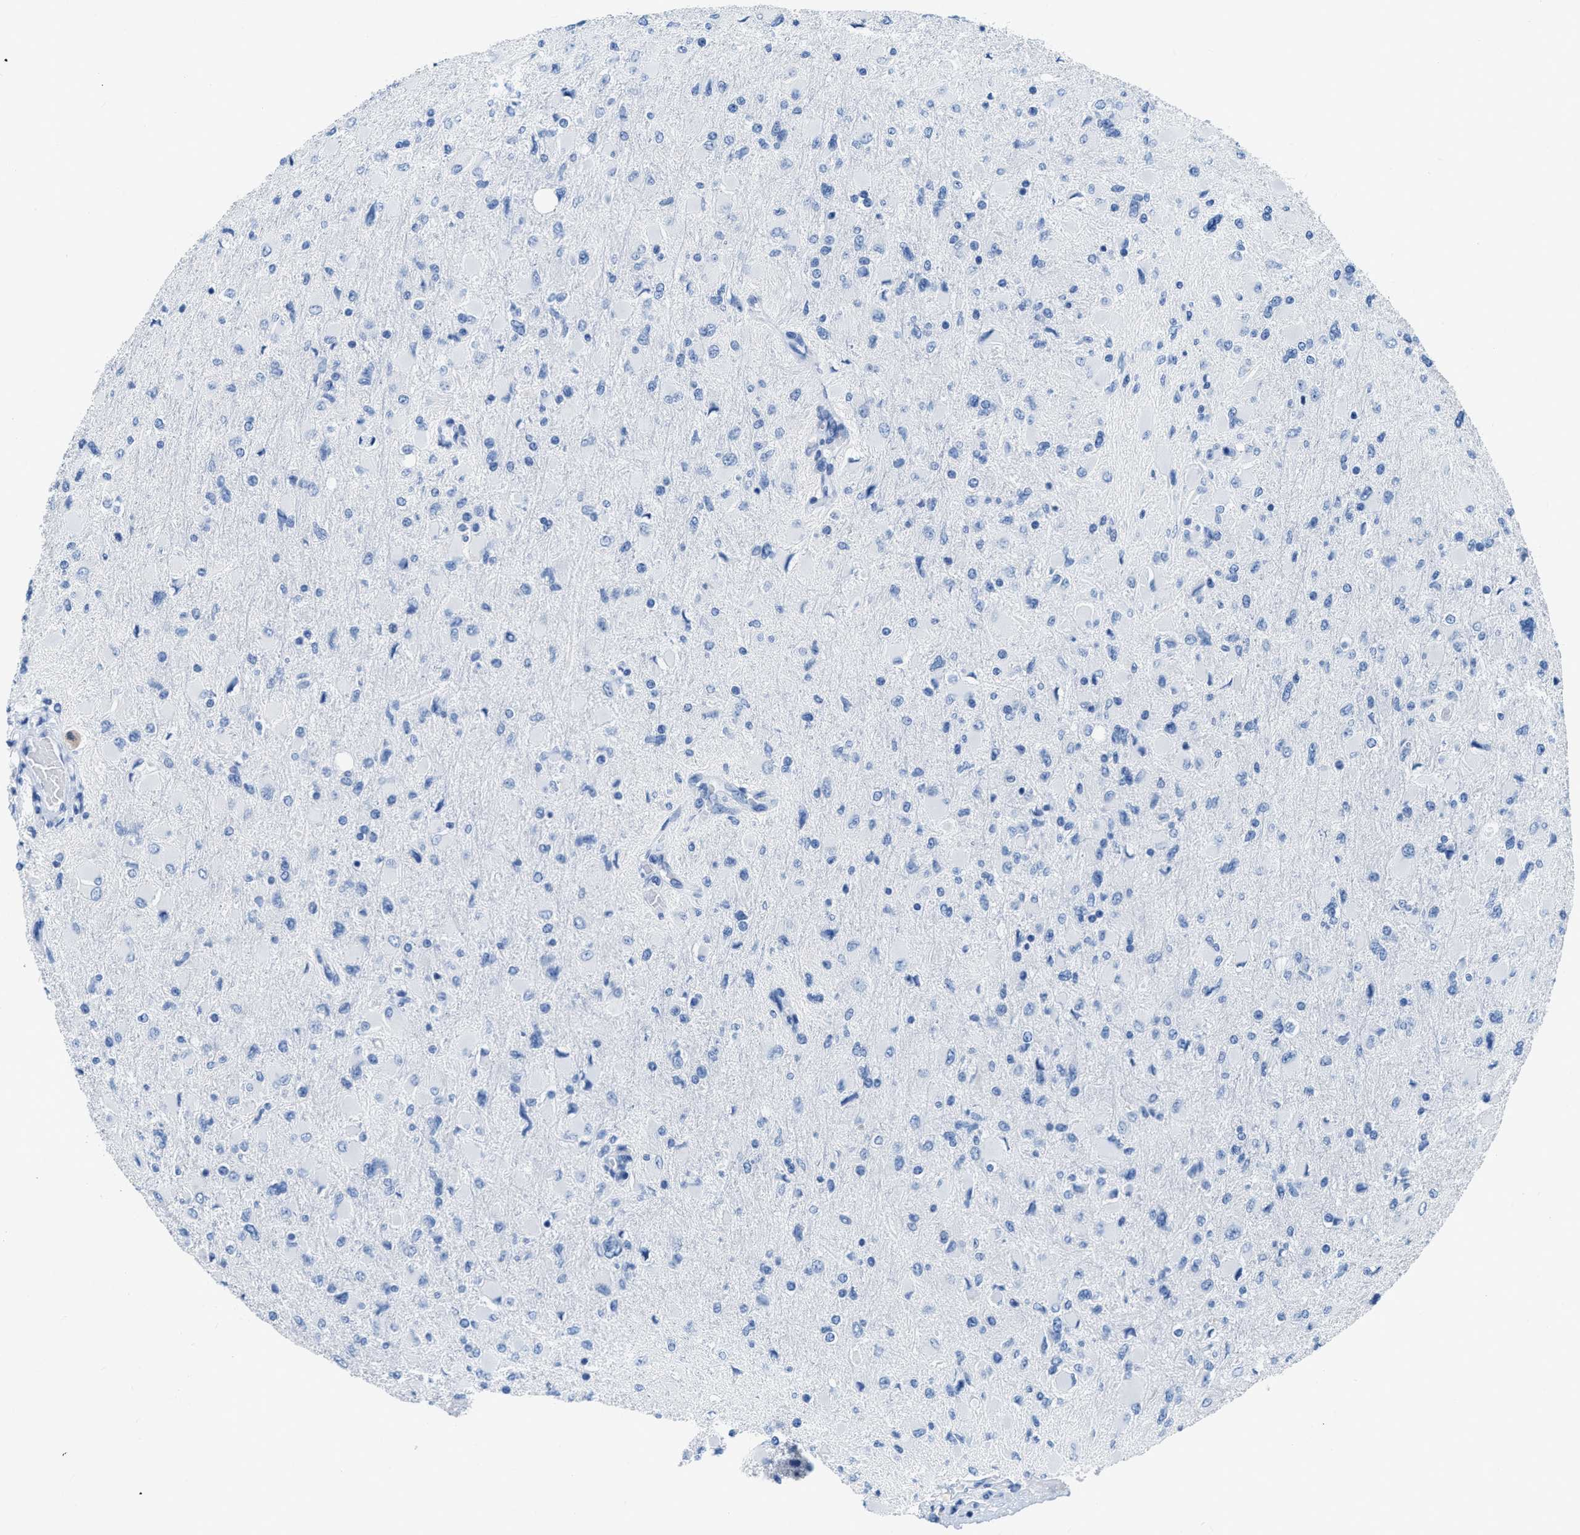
{"staining": {"intensity": "negative", "quantity": "none", "location": "none"}, "tissue": "glioma", "cell_type": "Tumor cells", "image_type": "cancer", "snomed": [{"axis": "morphology", "description": "Glioma, malignant, High grade"}, {"axis": "topography", "description": "Cerebral cortex"}], "caption": "This is a micrograph of immunohistochemistry (IHC) staining of glioma, which shows no staining in tumor cells. The staining is performed using DAB brown chromogen with nuclei counter-stained in using hematoxylin.", "gene": "NFATC2", "patient": {"sex": "female", "age": 36}}